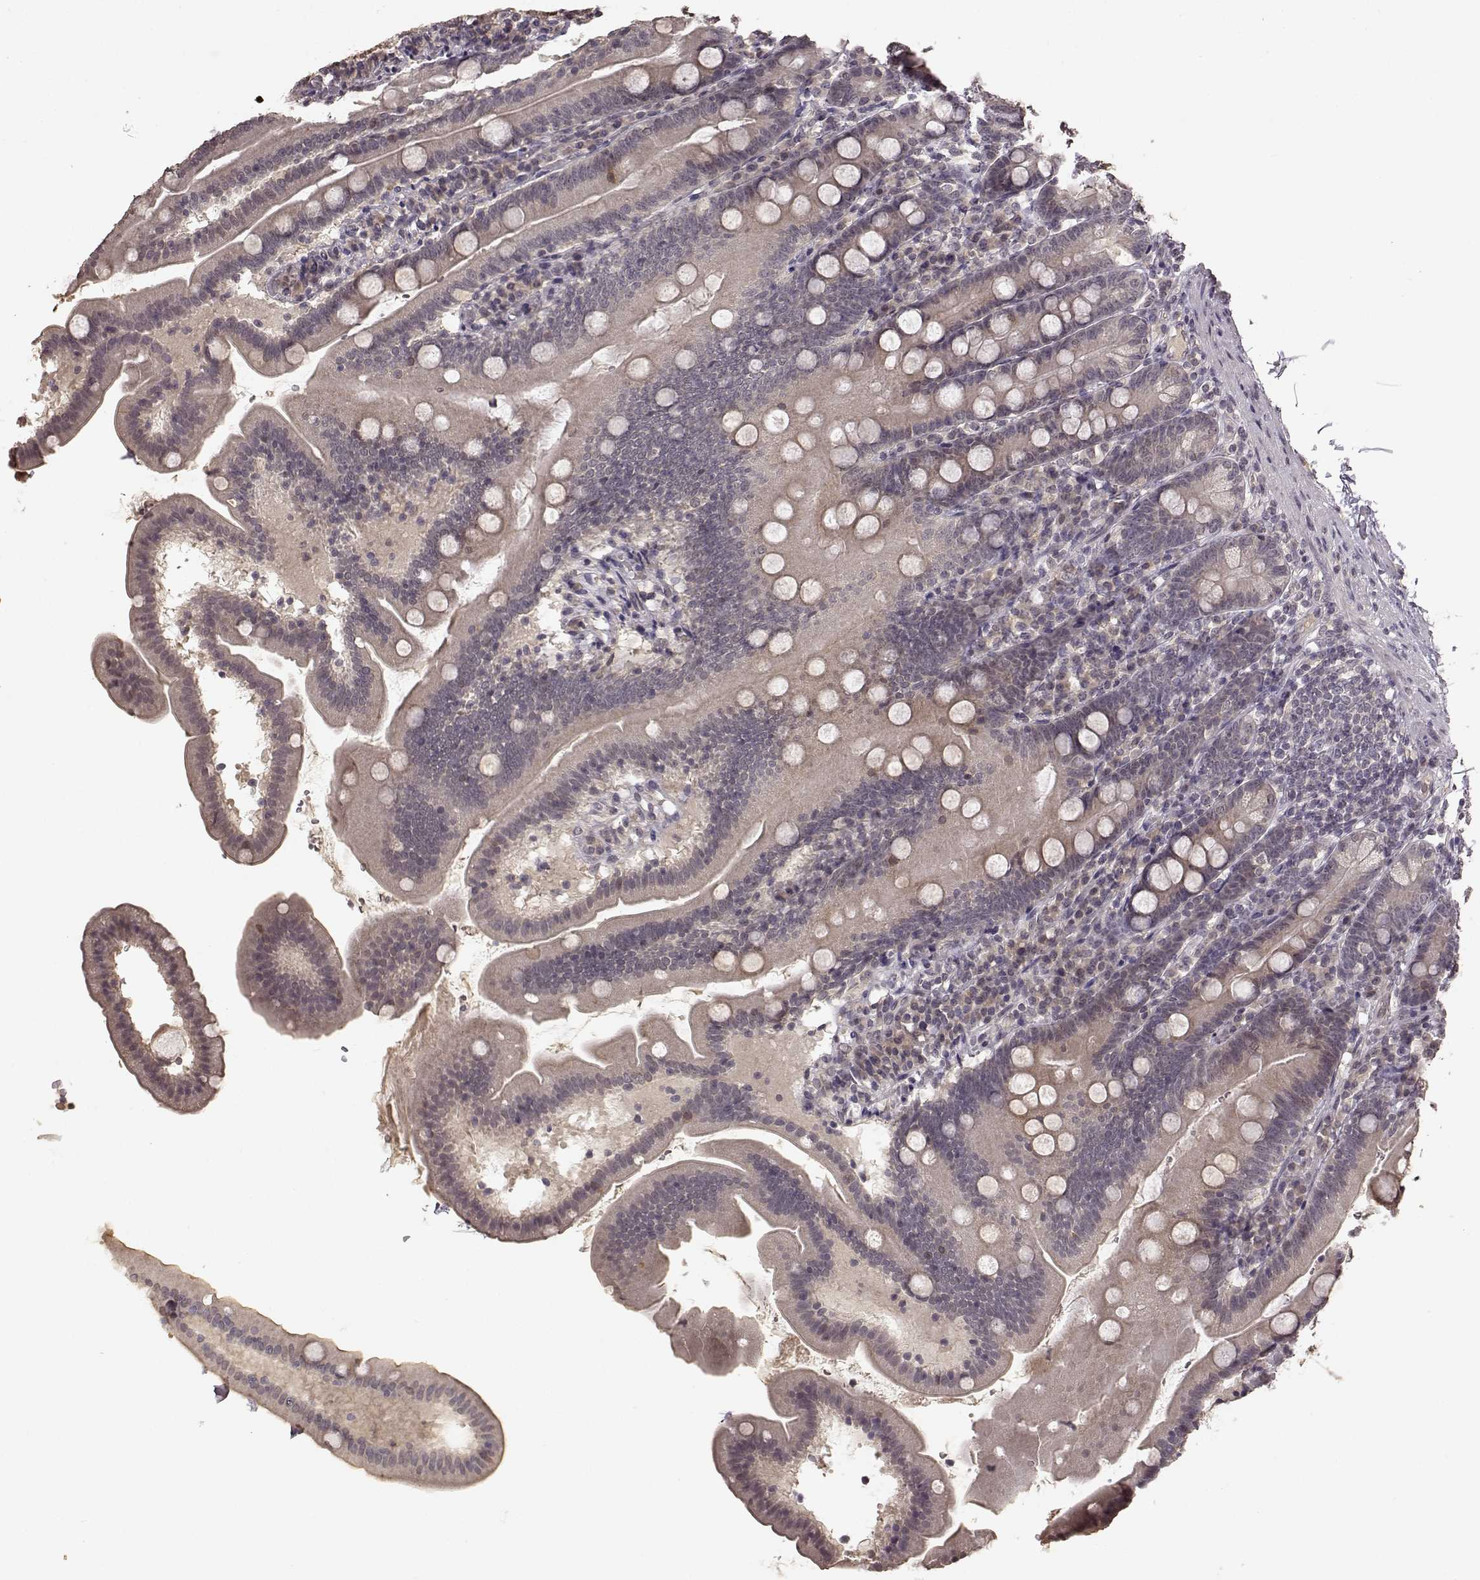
{"staining": {"intensity": "weak", "quantity": "<25%", "location": "cytoplasmic/membranous"}, "tissue": "duodenum", "cell_type": "Glandular cells", "image_type": "normal", "snomed": [{"axis": "morphology", "description": "Normal tissue, NOS"}, {"axis": "topography", "description": "Duodenum"}], "caption": "A high-resolution photomicrograph shows IHC staining of unremarkable duodenum, which shows no significant positivity in glandular cells.", "gene": "NTRK2", "patient": {"sex": "female", "age": 67}}